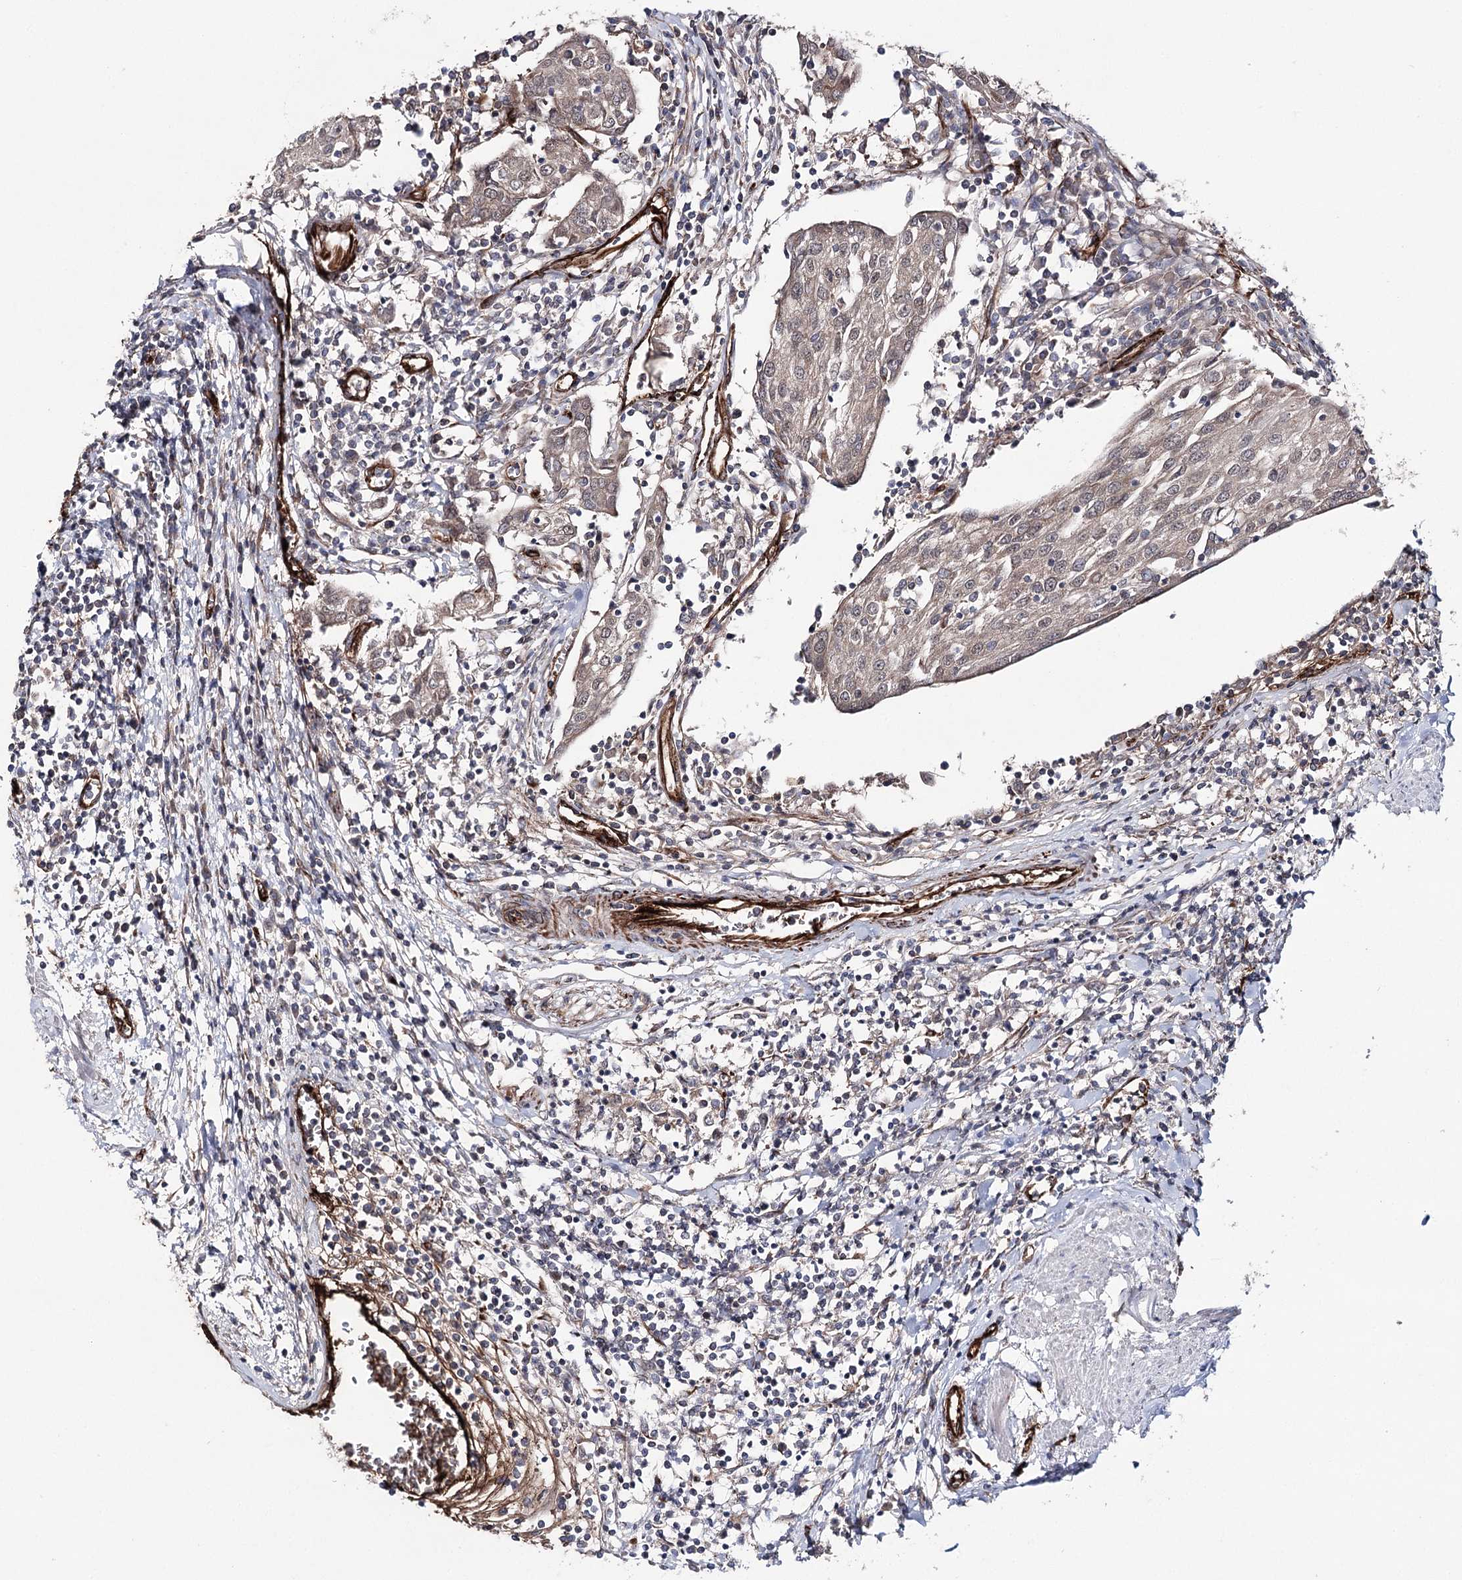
{"staining": {"intensity": "weak", "quantity": ">75%", "location": "cytoplasmic/membranous,nuclear"}, "tissue": "urothelial cancer", "cell_type": "Tumor cells", "image_type": "cancer", "snomed": [{"axis": "morphology", "description": "Urothelial carcinoma, High grade"}, {"axis": "topography", "description": "Urinary bladder"}], "caption": "Protein expression analysis of human urothelial cancer reveals weak cytoplasmic/membranous and nuclear staining in approximately >75% of tumor cells. The protein of interest is shown in brown color, while the nuclei are stained blue.", "gene": "MIB1", "patient": {"sex": "female", "age": 85}}